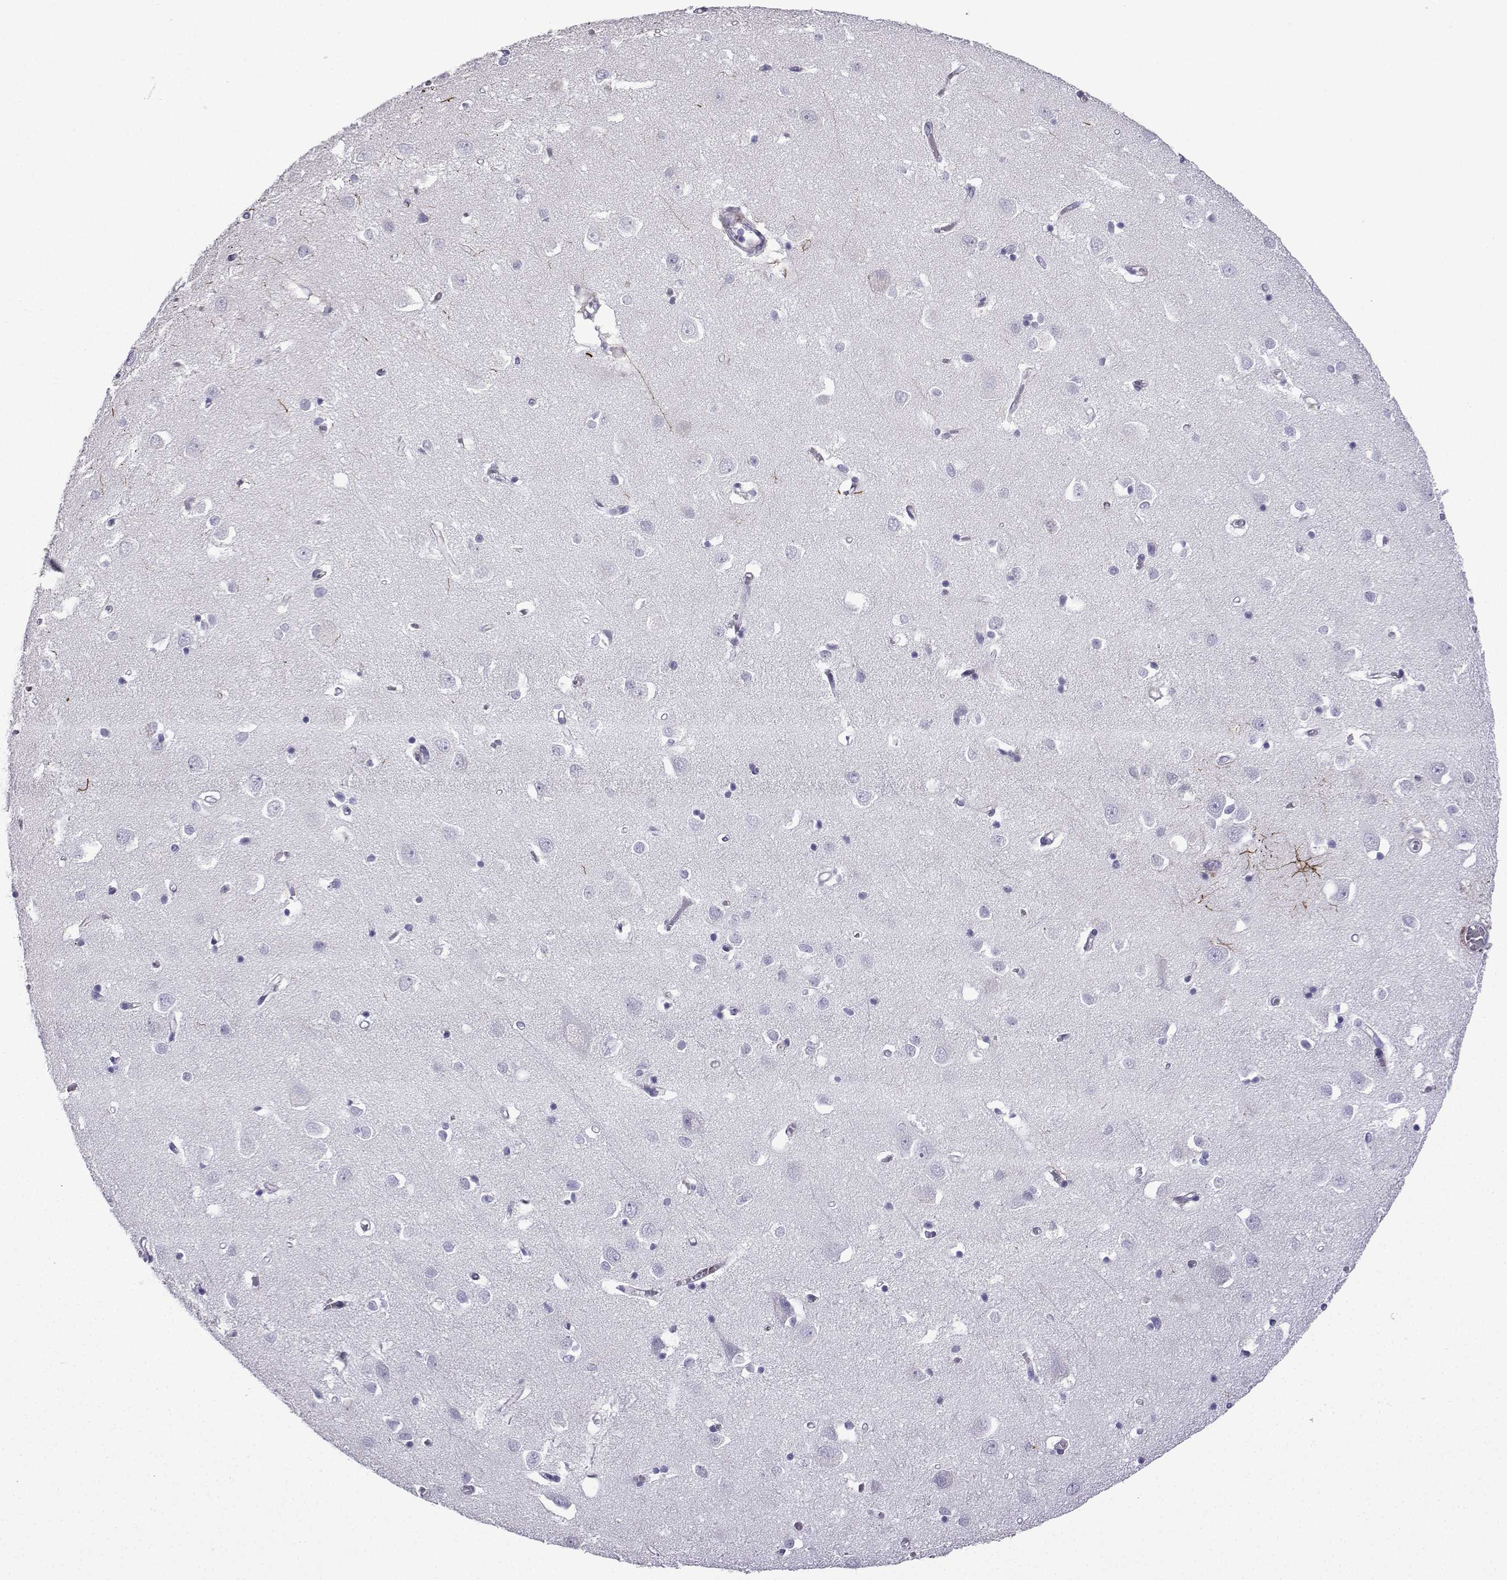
{"staining": {"intensity": "negative", "quantity": "none", "location": "none"}, "tissue": "cerebral cortex", "cell_type": "Endothelial cells", "image_type": "normal", "snomed": [{"axis": "morphology", "description": "Normal tissue, NOS"}, {"axis": "topography", "description": "Cerebral cortex"}], "caption": "Photomicrograph shows no protein positivity in endothelial cells of benign cerebral cortex.", "gene": "KCNF1", "patient": {"sex": "male", "age": 70}}